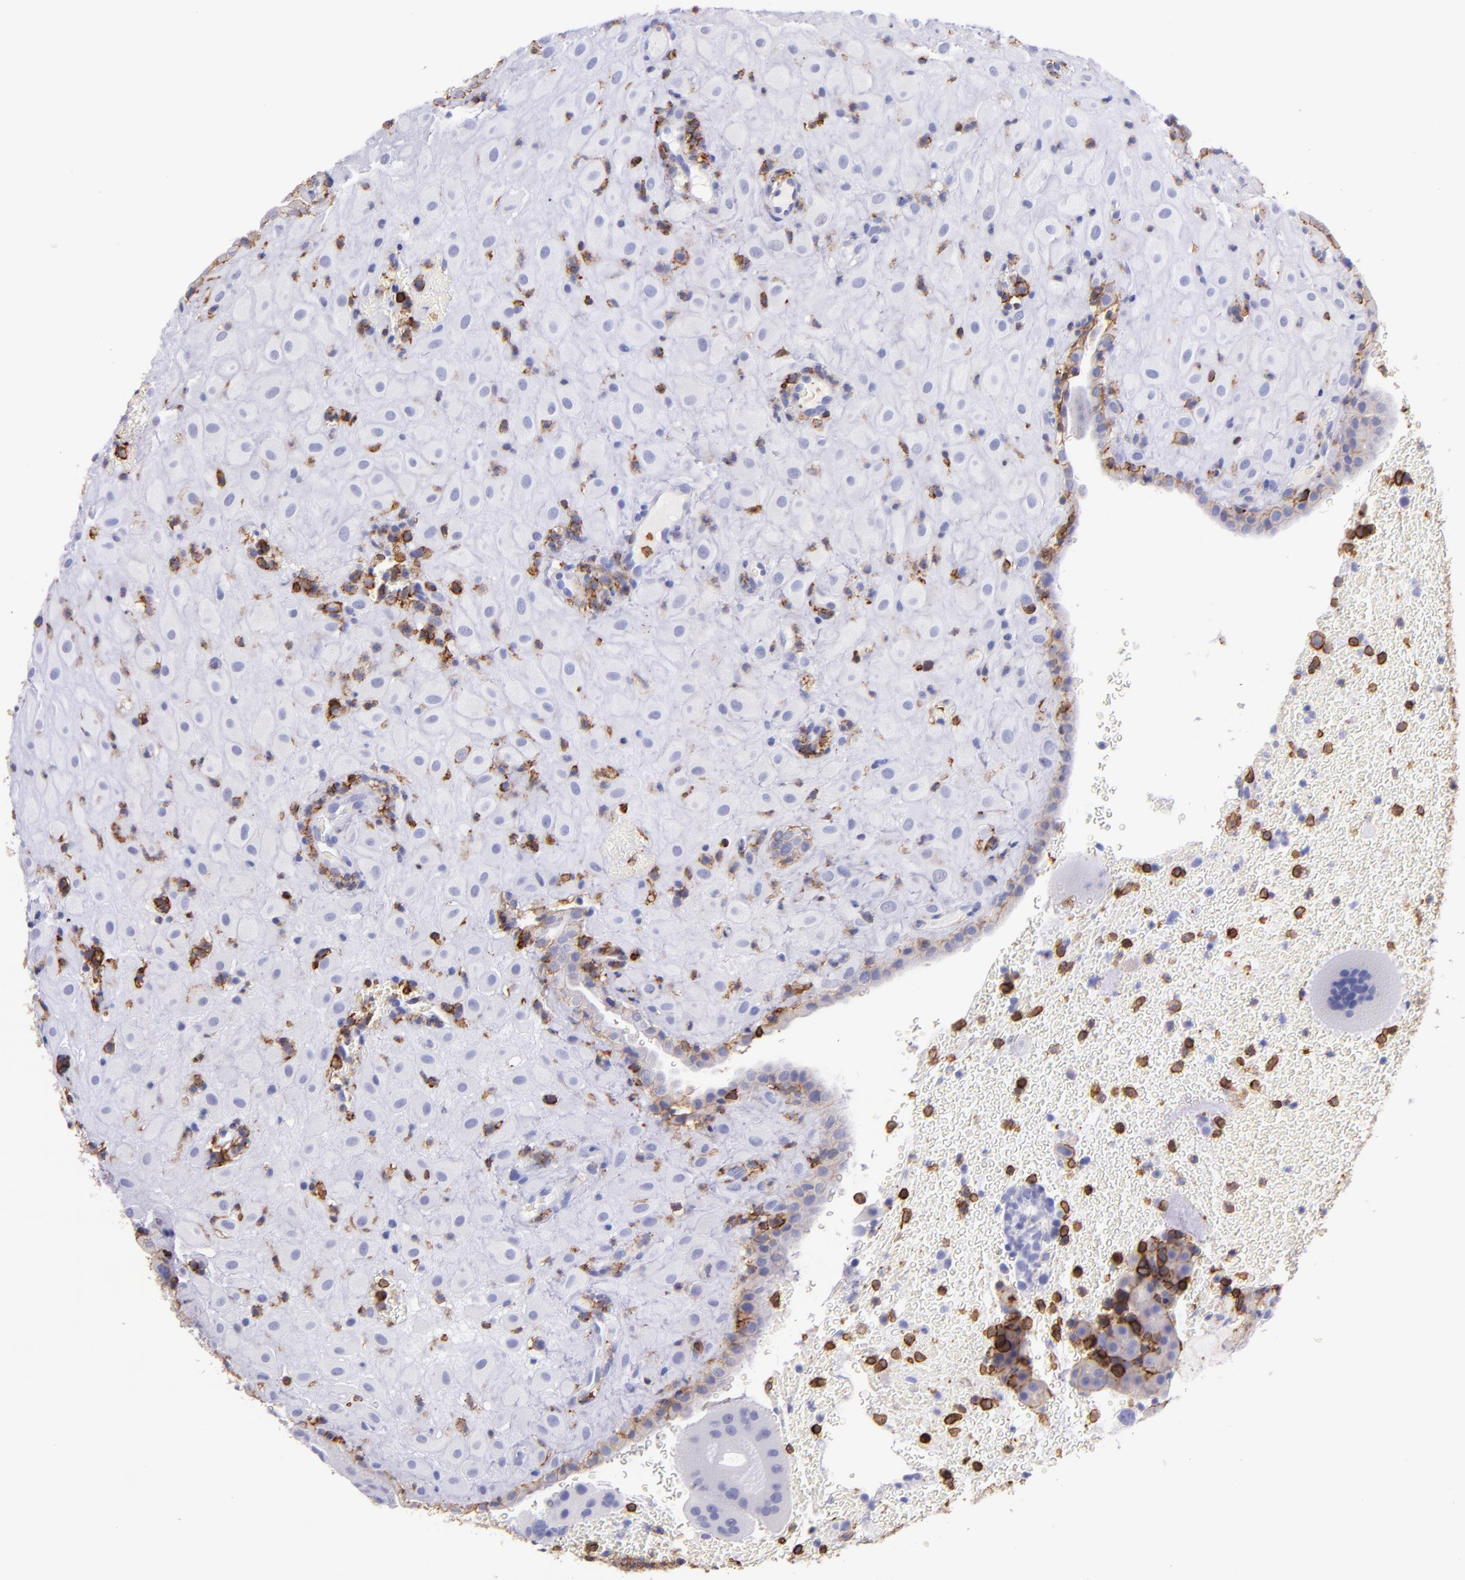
{"staining": {"intensity": "negative", "quantity": "none", "location": "none"}, "tissue": "placenta", "cell_type": "Decidual cells", "image_type": "normal", "snomed": [{"axis": "morphology", "description": "Normal tissue, NOS"}, {"axis": "topography", "description": "Placenta"}], "caption": "High power microscopy photomicrograph of an immunohistochemistry photomicrograph of benign placenta, revealing no significant positivity in decidual cells.", "gene": "SPN", "patient": {"sex": "female", "age": 19}}